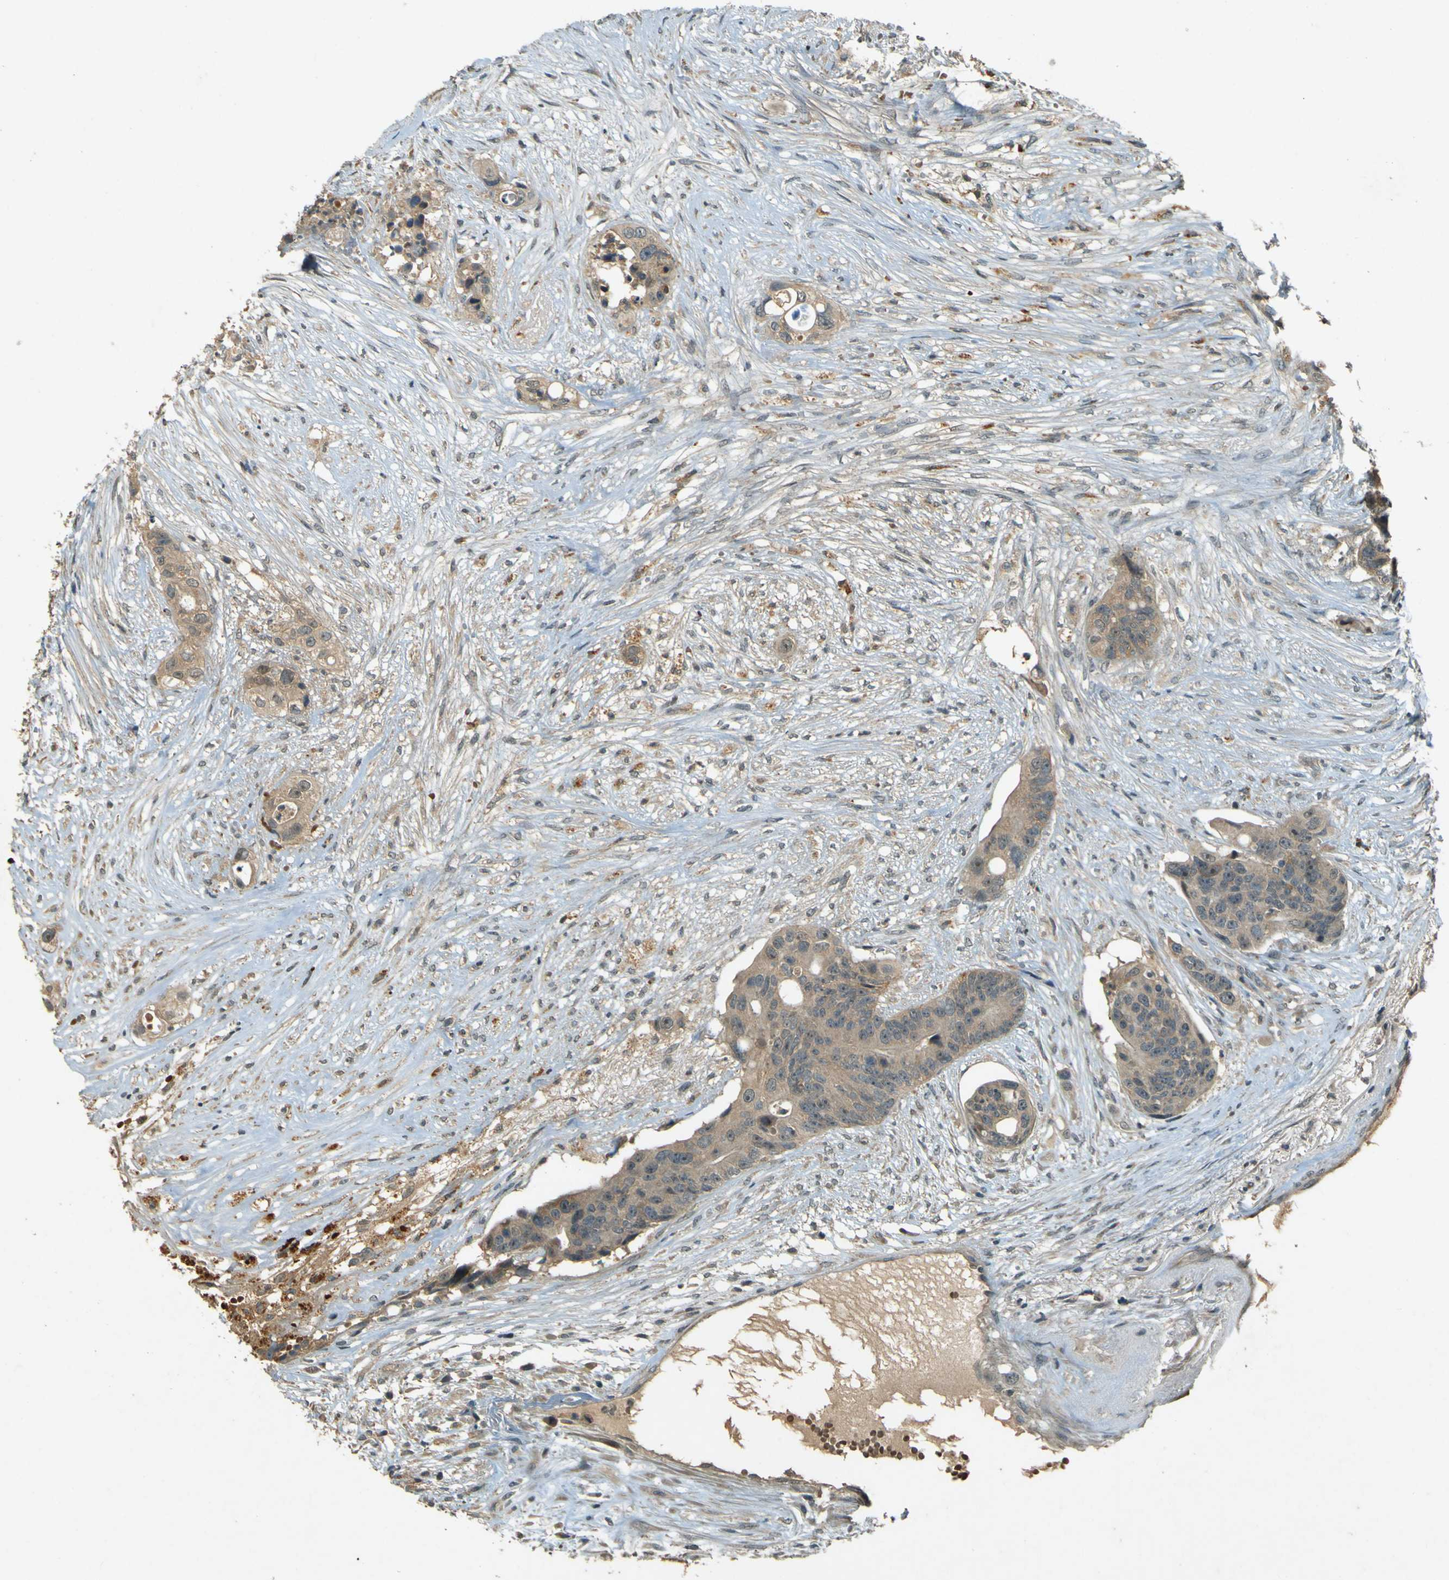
{"staining": {"intensity": "weak", "quantity": ">75%", "location": "cytoplasmic/membranous"}, "tissue": "colorectal cancer", "cell_type": "Tumor cells", "image_type": "cancer", "snomed": [{"axis": "morphology", "description": "Adenocarcinoma, NOS"}, {"axis": "topography", "description": "Colon"}], "caption": "An immunohistochemistry (IHC) histopathology image of tumor tissue is shown. Protein staining in brown labels weak cytoplasmic/membranous positivity in adenocarcinoma (colorectal) within tumor cells. (DAB = brown stain, brightfield microscopy at high magnification).", "gene": "MPDZ", "patient": {"sex": "female", "age": 57}}